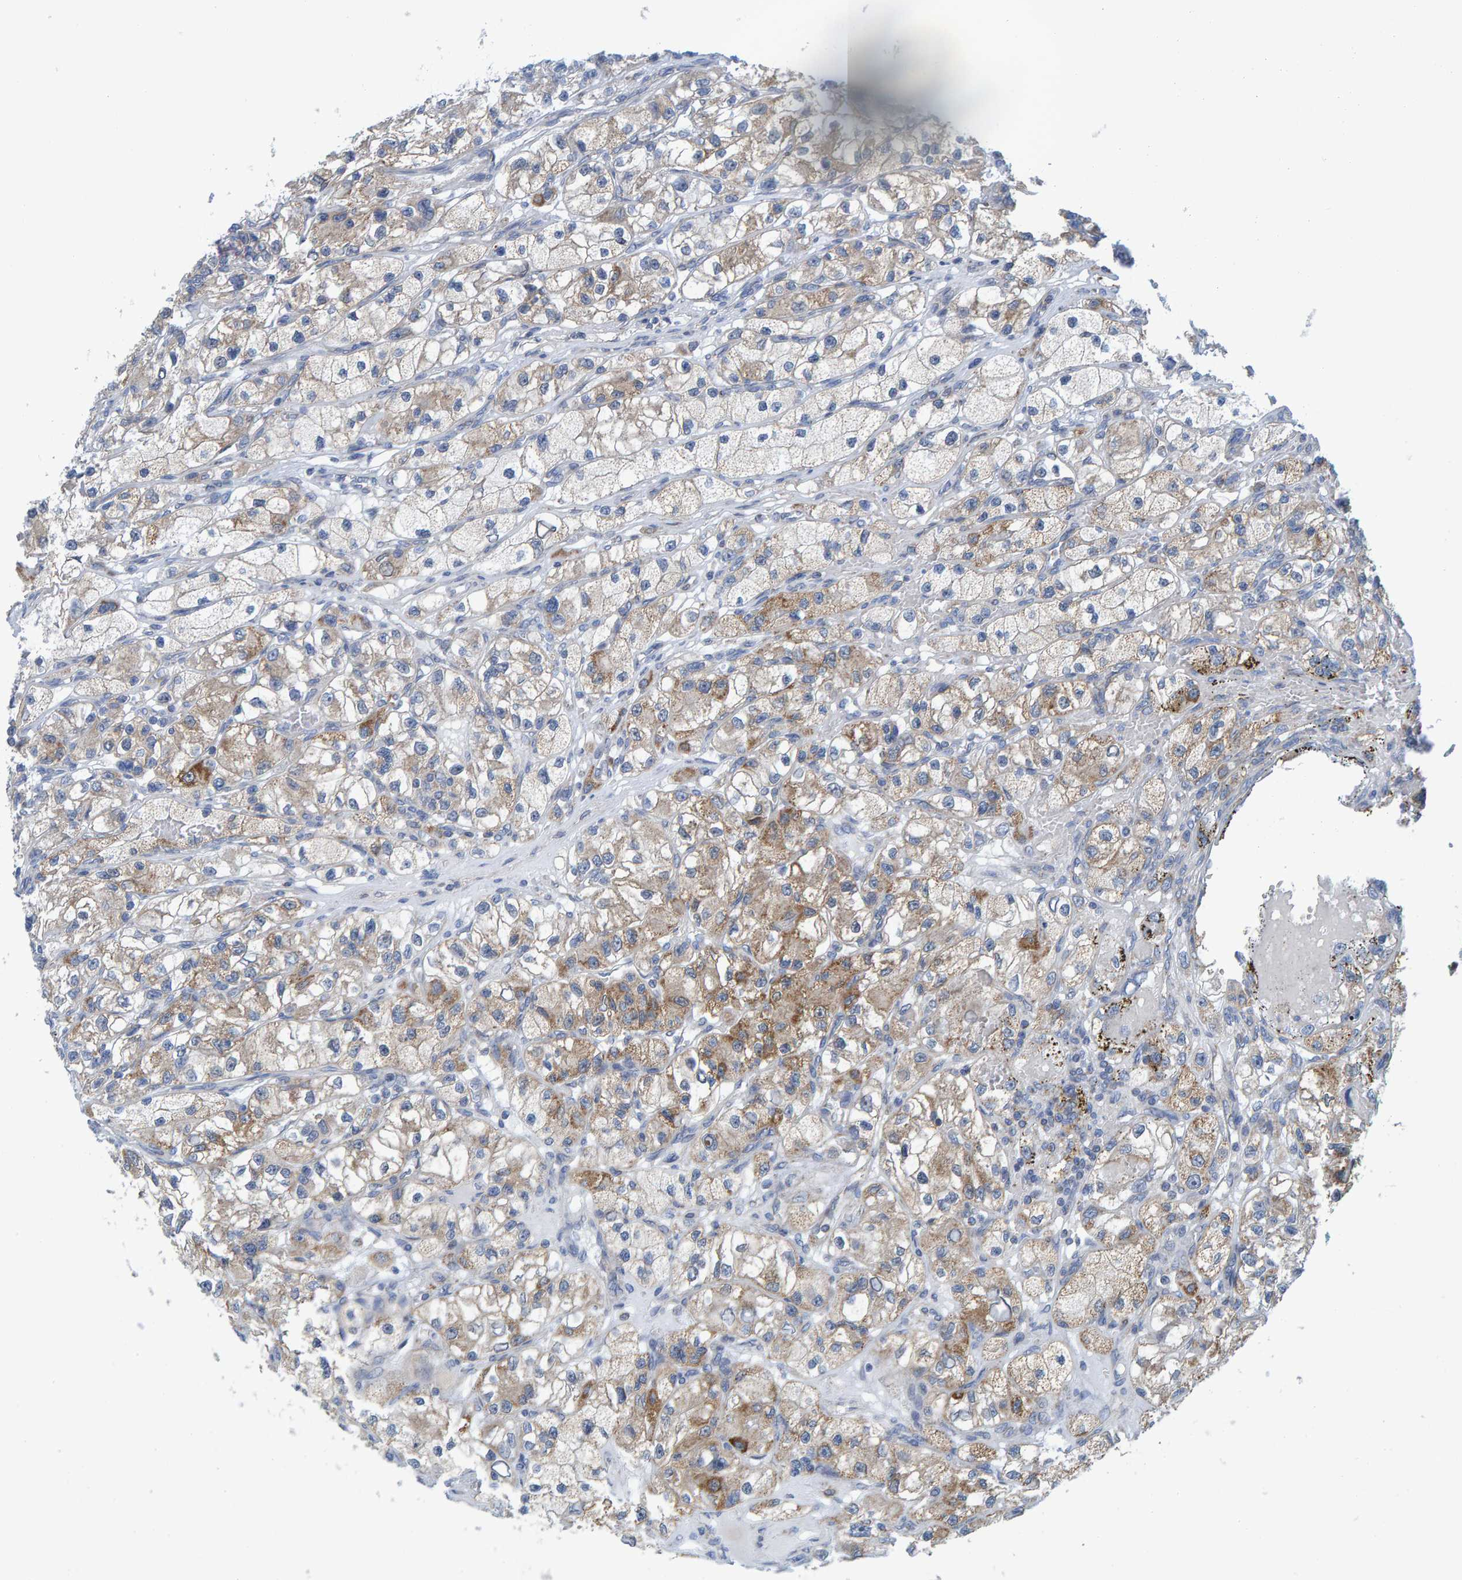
{"staining": {"intensity": "moderate", "quantity": "25%-75%", "location": "cytoplasmic/membranous"}, "tissue": "renal cancer", "cell_type": "Tumor cells", "image_type": "cancer", "snomed": [{"axis": "morphology", "description": "Adenocarcinoma, NOS"}, {"axis": "topography", "description": "Kidney"}], "caption": "About 25%-75% of tumor cells in renal cancer demonstrate moderate cytoplasmic/membranous protein positivity as visualized by brown immunohistochemical staining.", "gene": "MRPS7", "patient": {"sex": "female", "age": 57}}